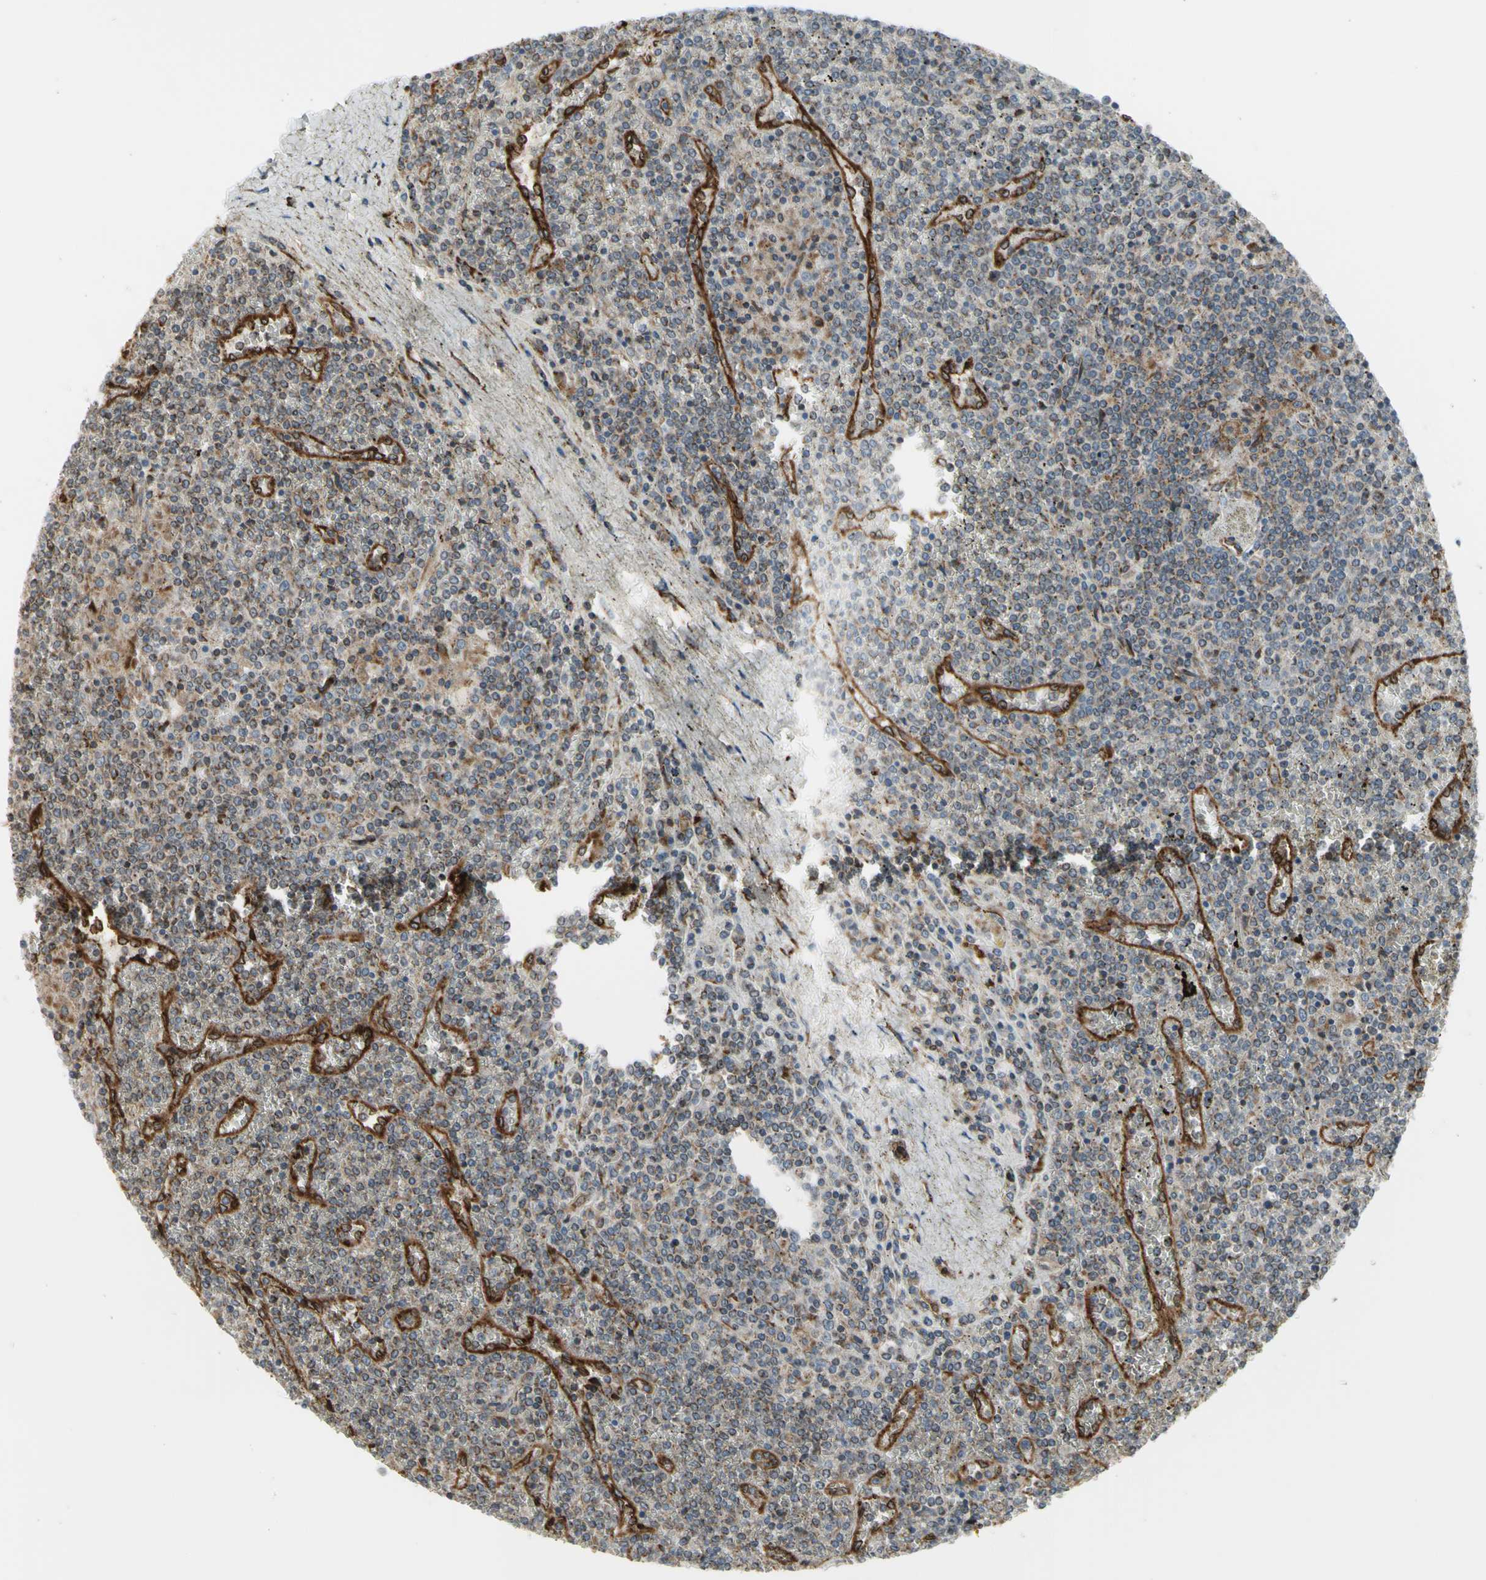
{"staining": {"intensity": "moderate", "quantity": "<25%", "location": "cytoplasmic/membranous"}, "tissue": "lymphoma", "cell_type": "Tumor cells", "image_type": "cancer", "snomed": [{"axis": "morphology", "description": "Malignant lymphoma, non-Hodgkin's type, Low grade"}, {"axis": "topography", "description": "Spleen"}], "caption": "Tumor cells display low levels of moderate cytoplasmic/membranous staining in about <25% of cells in human lymphoma.", "gene": "SLC39A9", "patient": {"sex": "female", "age": 19}}